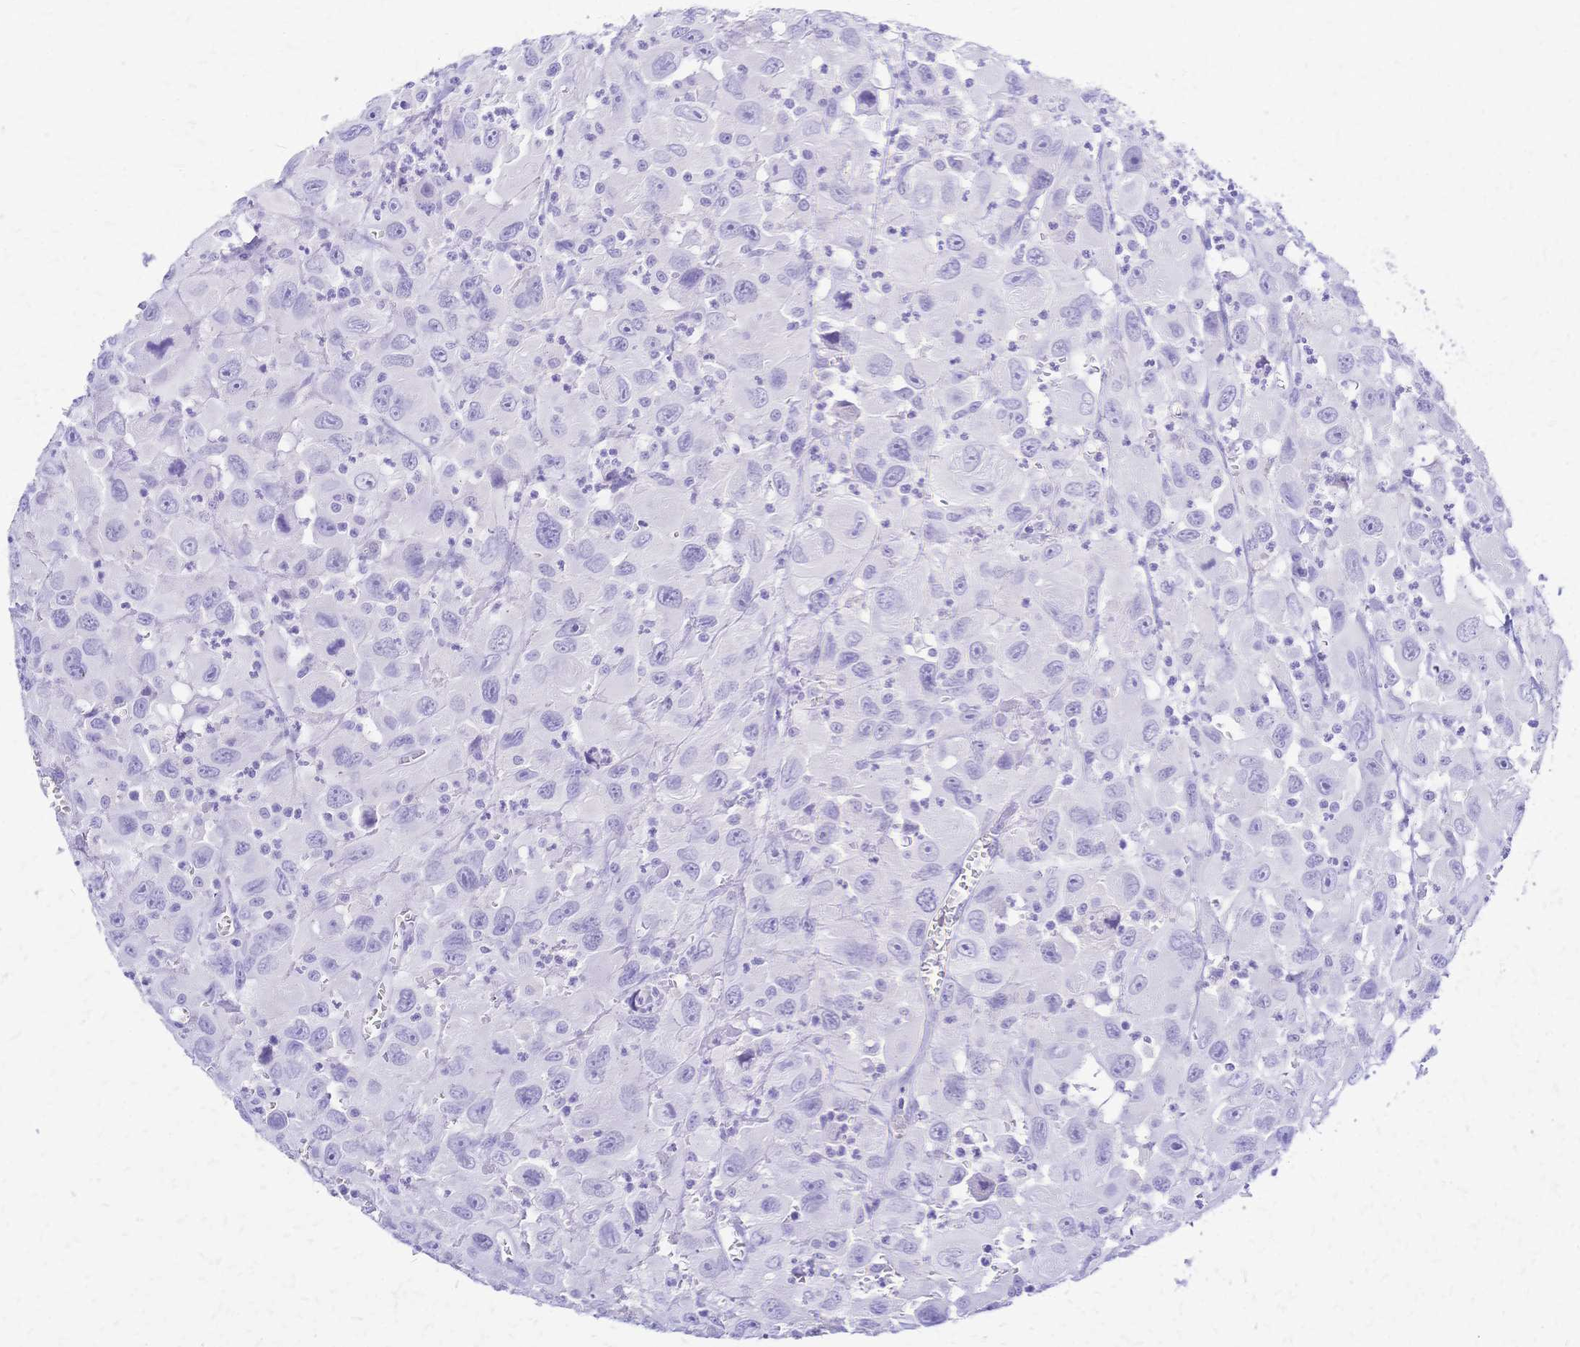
{"staining": {"intensity": "negative", "quantity": "none", "location": "none"}, "tissue": "head and neck cancer", "cell_type": "Tumor cells", "image_type": "cancer", "snomed": [{"axis": "morphology", "description": "Squamous cell carcinoma, NOS"}, {"axis": "morphology", "description": "Squamous cell carcinoma, metastatic, NOS"}, {"axis": "topography", "description": "Oral tissue"}, {"axis": "topography", "description": "Head-Neck"}], "caption": "High magnification brightfield microscopy of head and neck metastatic squamous cell carcinoma stained with DAB (3,3'-diaminobenzidine) (brown) and counterstained with hematoxylin (blue): tumor cells show no significant staining.", "gene": "FA2H", "patient": {"sex": "female", "age": 85}}